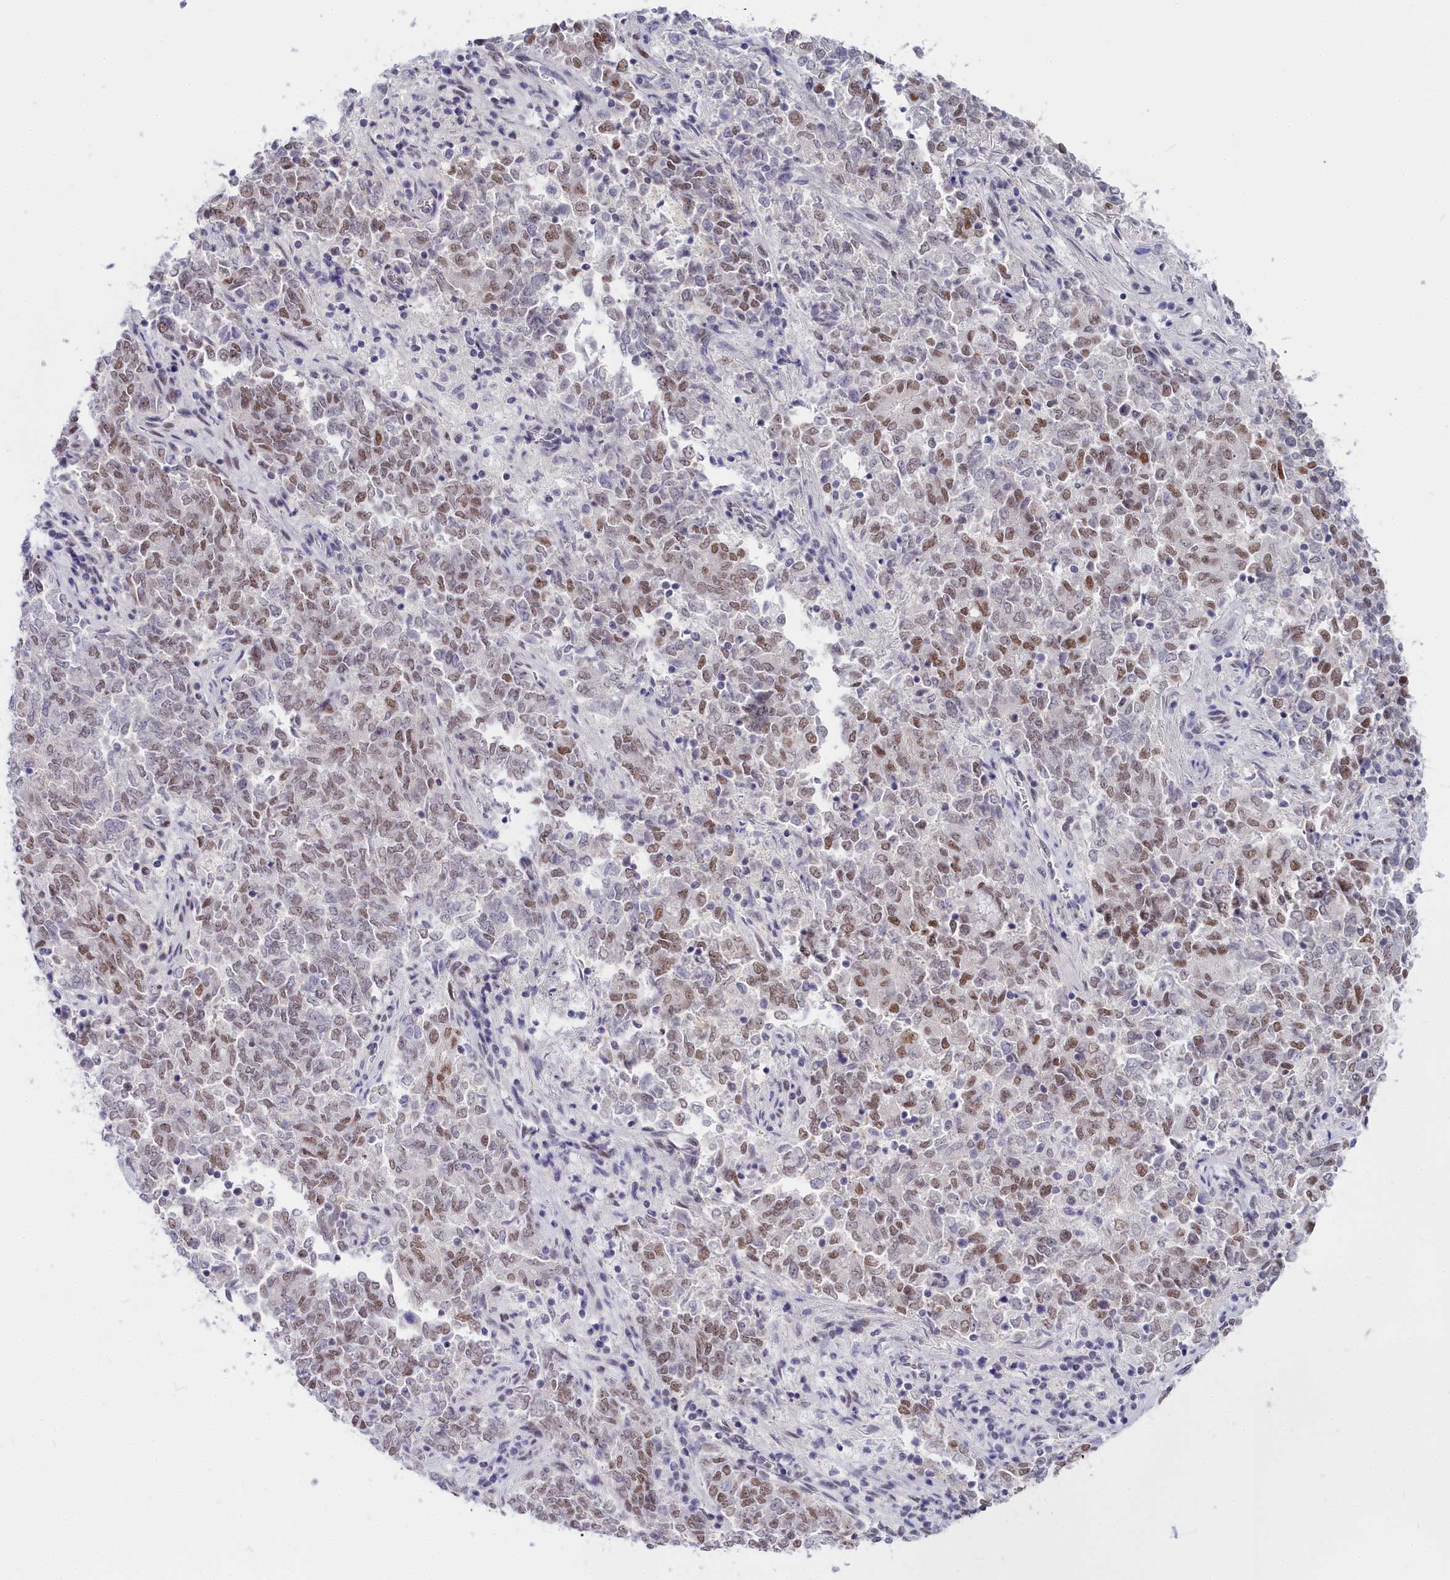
{"staining": {"intensity": "moderate", "quantity": "25%-75%", "location": "nuclear"}, "tissue": "endometrial cancer", "cell_type": "Tumor cells", "image_type": "cancer", "snomed": [{"axis": "morphology", "description": "Adenocarcinoma, NOS"}, {"axis": "topography", "description": "Endometrium"}], "caption": "Protein expression analysis of endometrial cancer shows moderate nuclear staining in about 25%-75% of tumor cells. The protein of interest is shown in brown color, while the nuclei are stained blue.", "gene": "RBM12", "patient": {"sex": "female", "age": 80}}